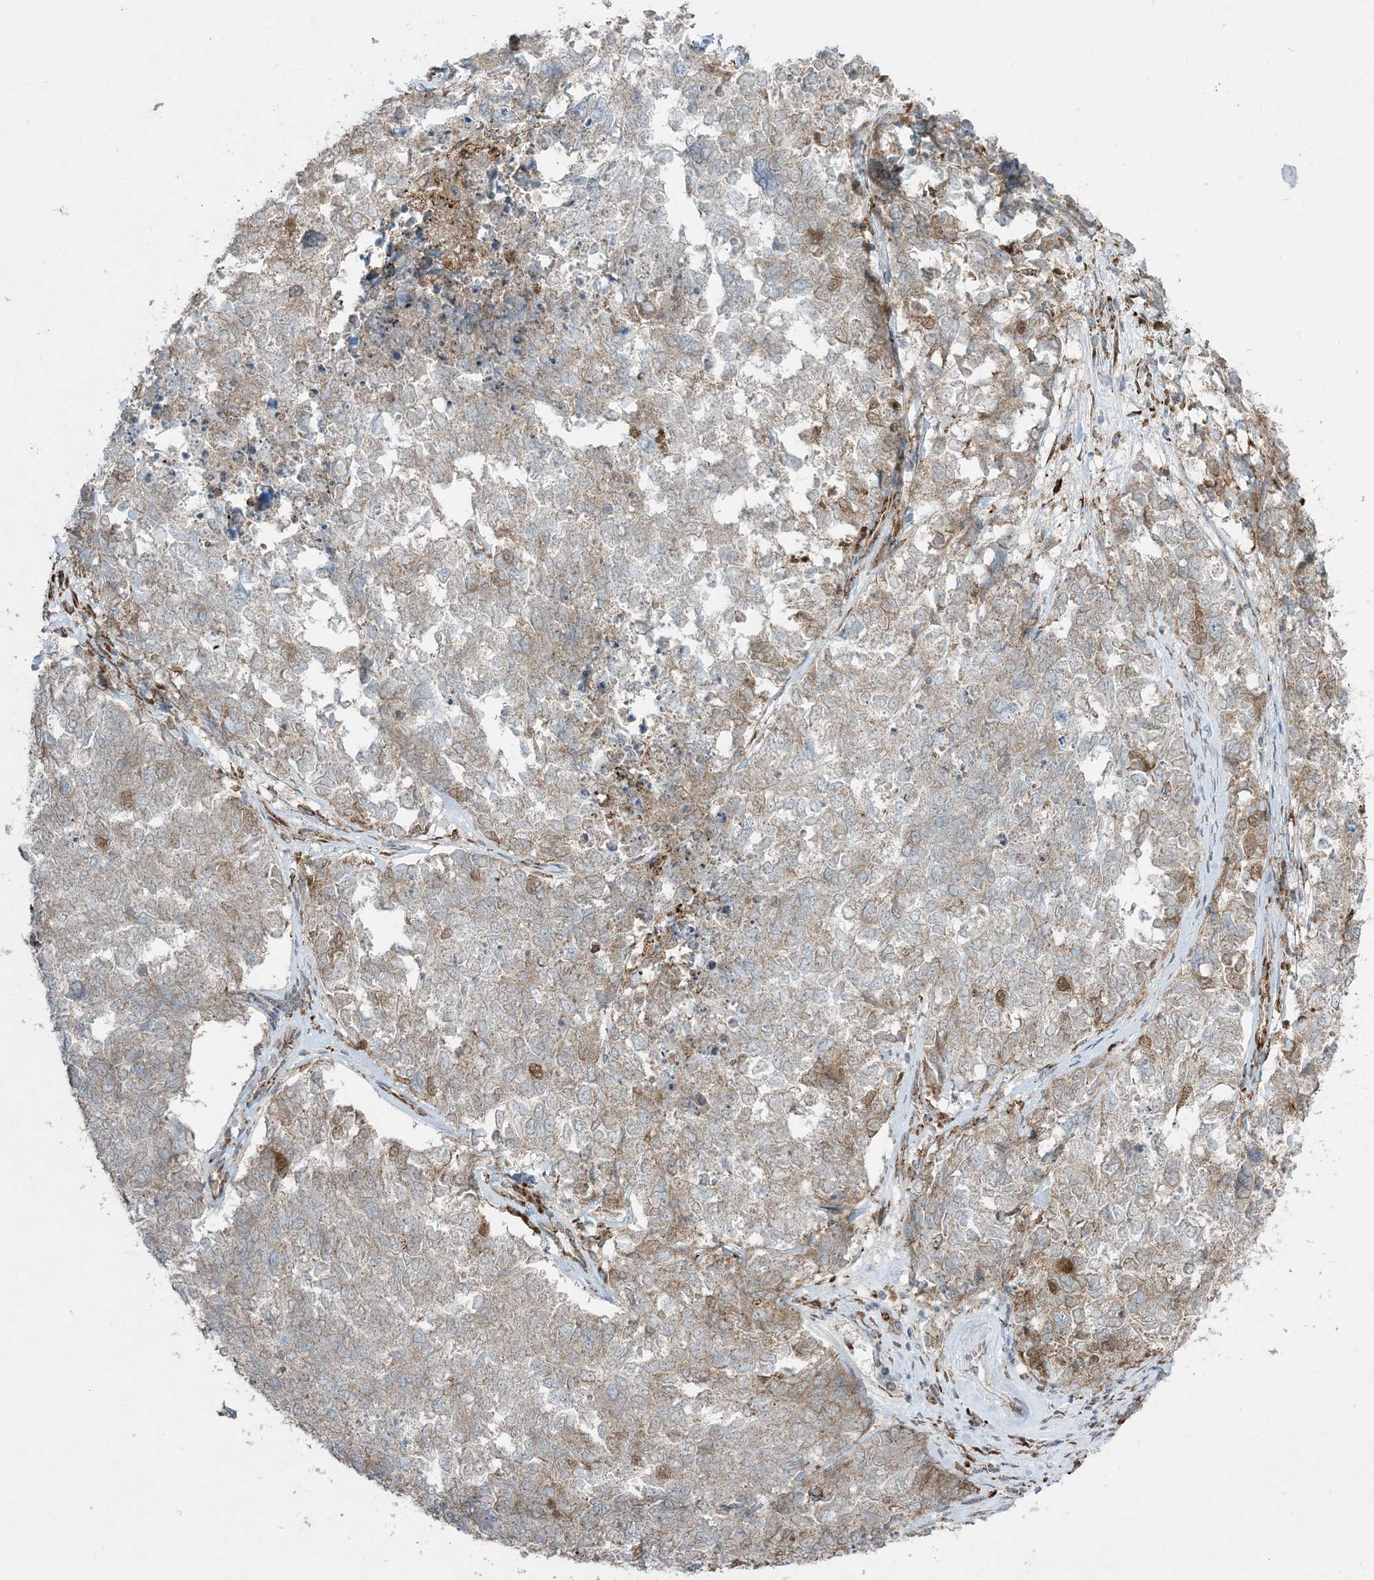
{"staining": {"intensity": "weak", "quantity": "25%-75%", "location": "cytoplasmic/membranous"}, "tissue": "cervical cancer", "cell_type": "Tumor cells", "image_type": "cancer", "snomed": [{"axis": "morphology", "description": "Squamous cell carcinoma, NOS"}, {"axis": "topography", "description": "Cervix"}], "caption": "Cervical cancer stained for a protein shows weak cytoplasmic/membranous positivity in tumor cells.", "gene": "ODC1", "patient": {"sex": "female", "age": 63}}